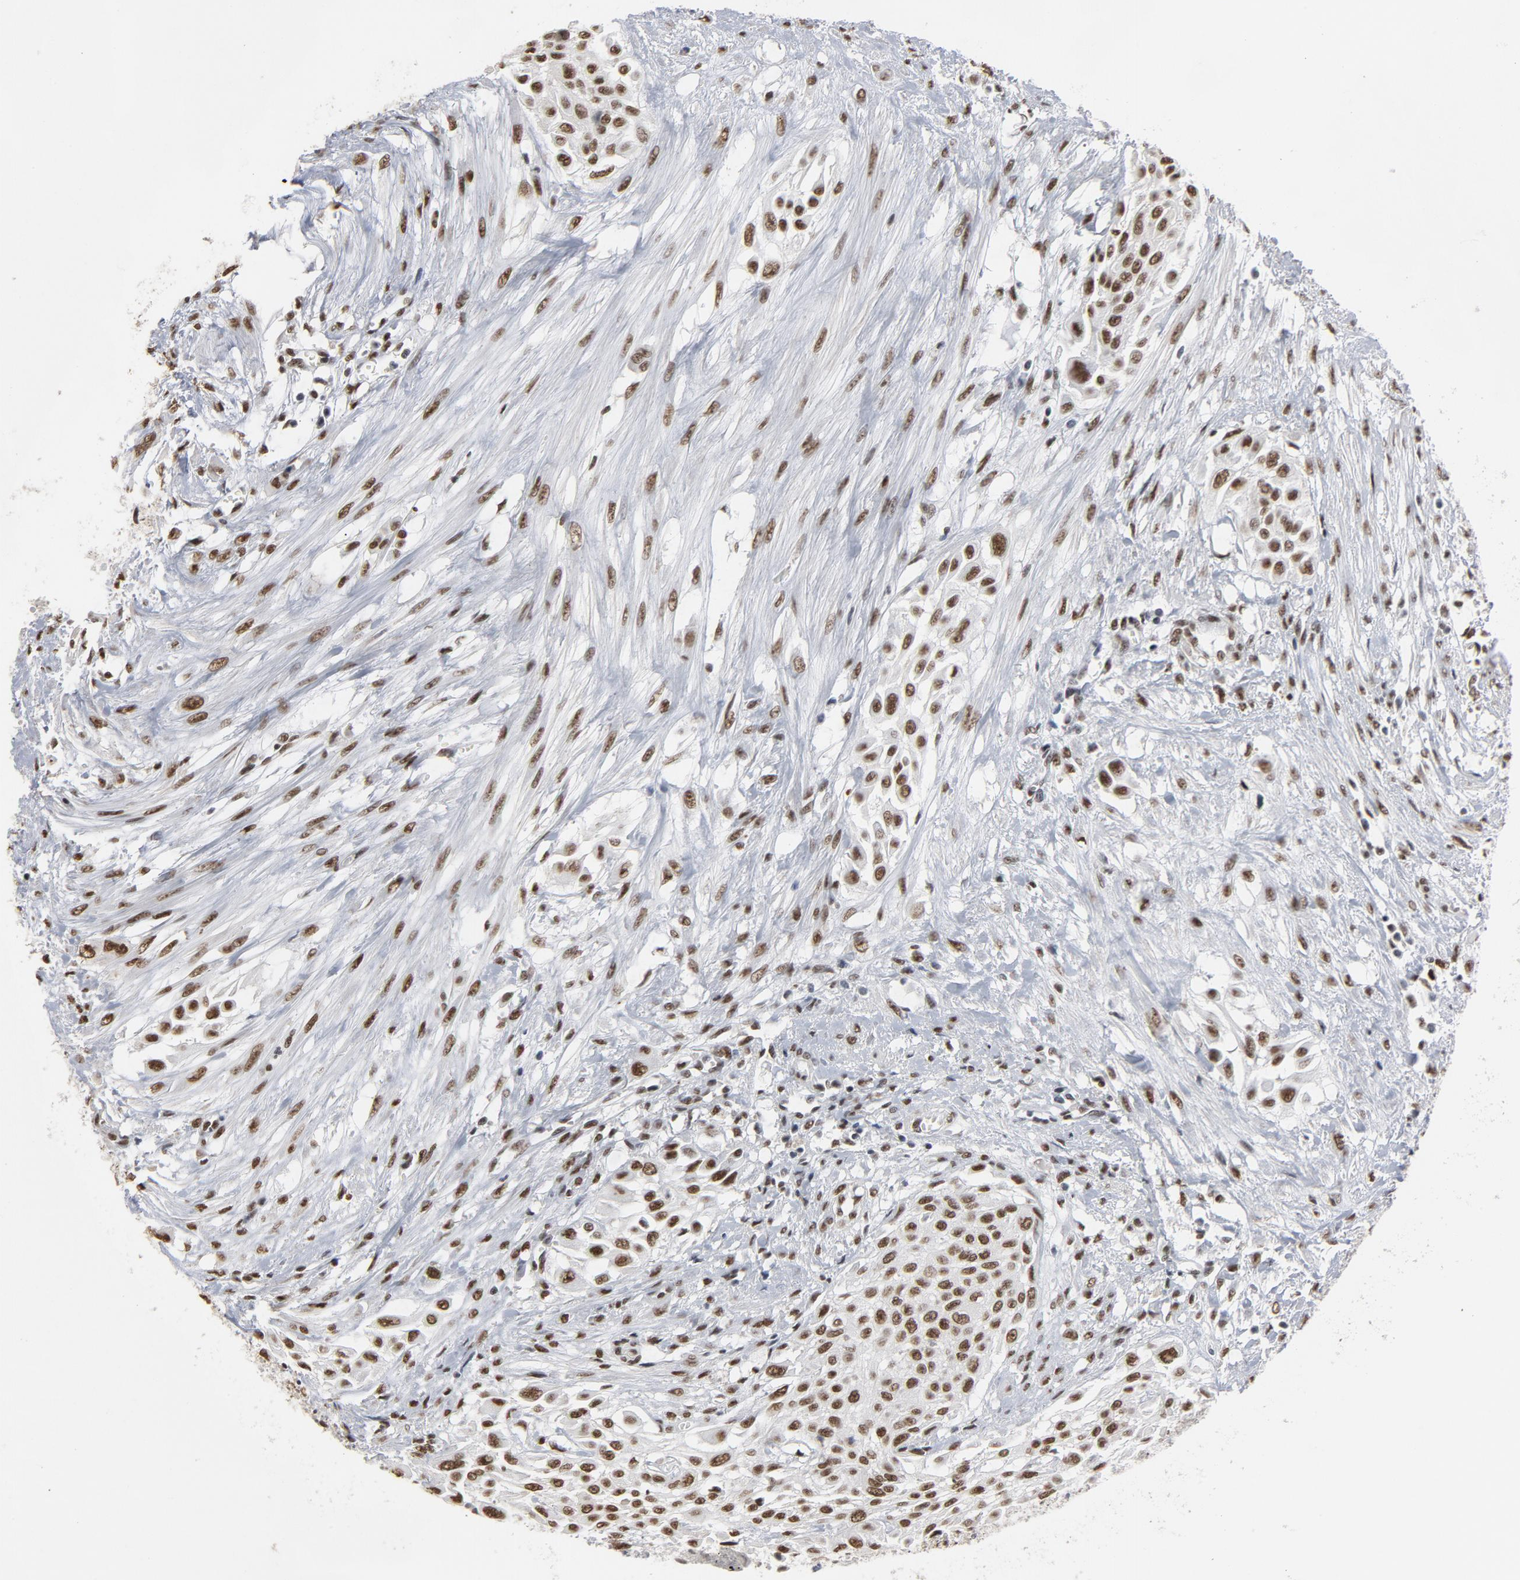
{"staining": {"intensity": "moderate", "quantity": ">75%", "location": "nuclear"}, "tissue": "urothelial cancer", "cell_type": "Tumor cells", "image_type": "cancer", "snomed": [{"axis": "morphology", "description": "Urothelial carcinoma, High grade"}, {"axis": "topography", "description": "Urinary bladder"}], "caption": "Protein analysis of urothelial carcinoma (high-grade) tissue shows moderate nuclear expression in about >75% of tumor cells.", "gene": "MRE11", "patient": {"sex": "male", "age": 57}}